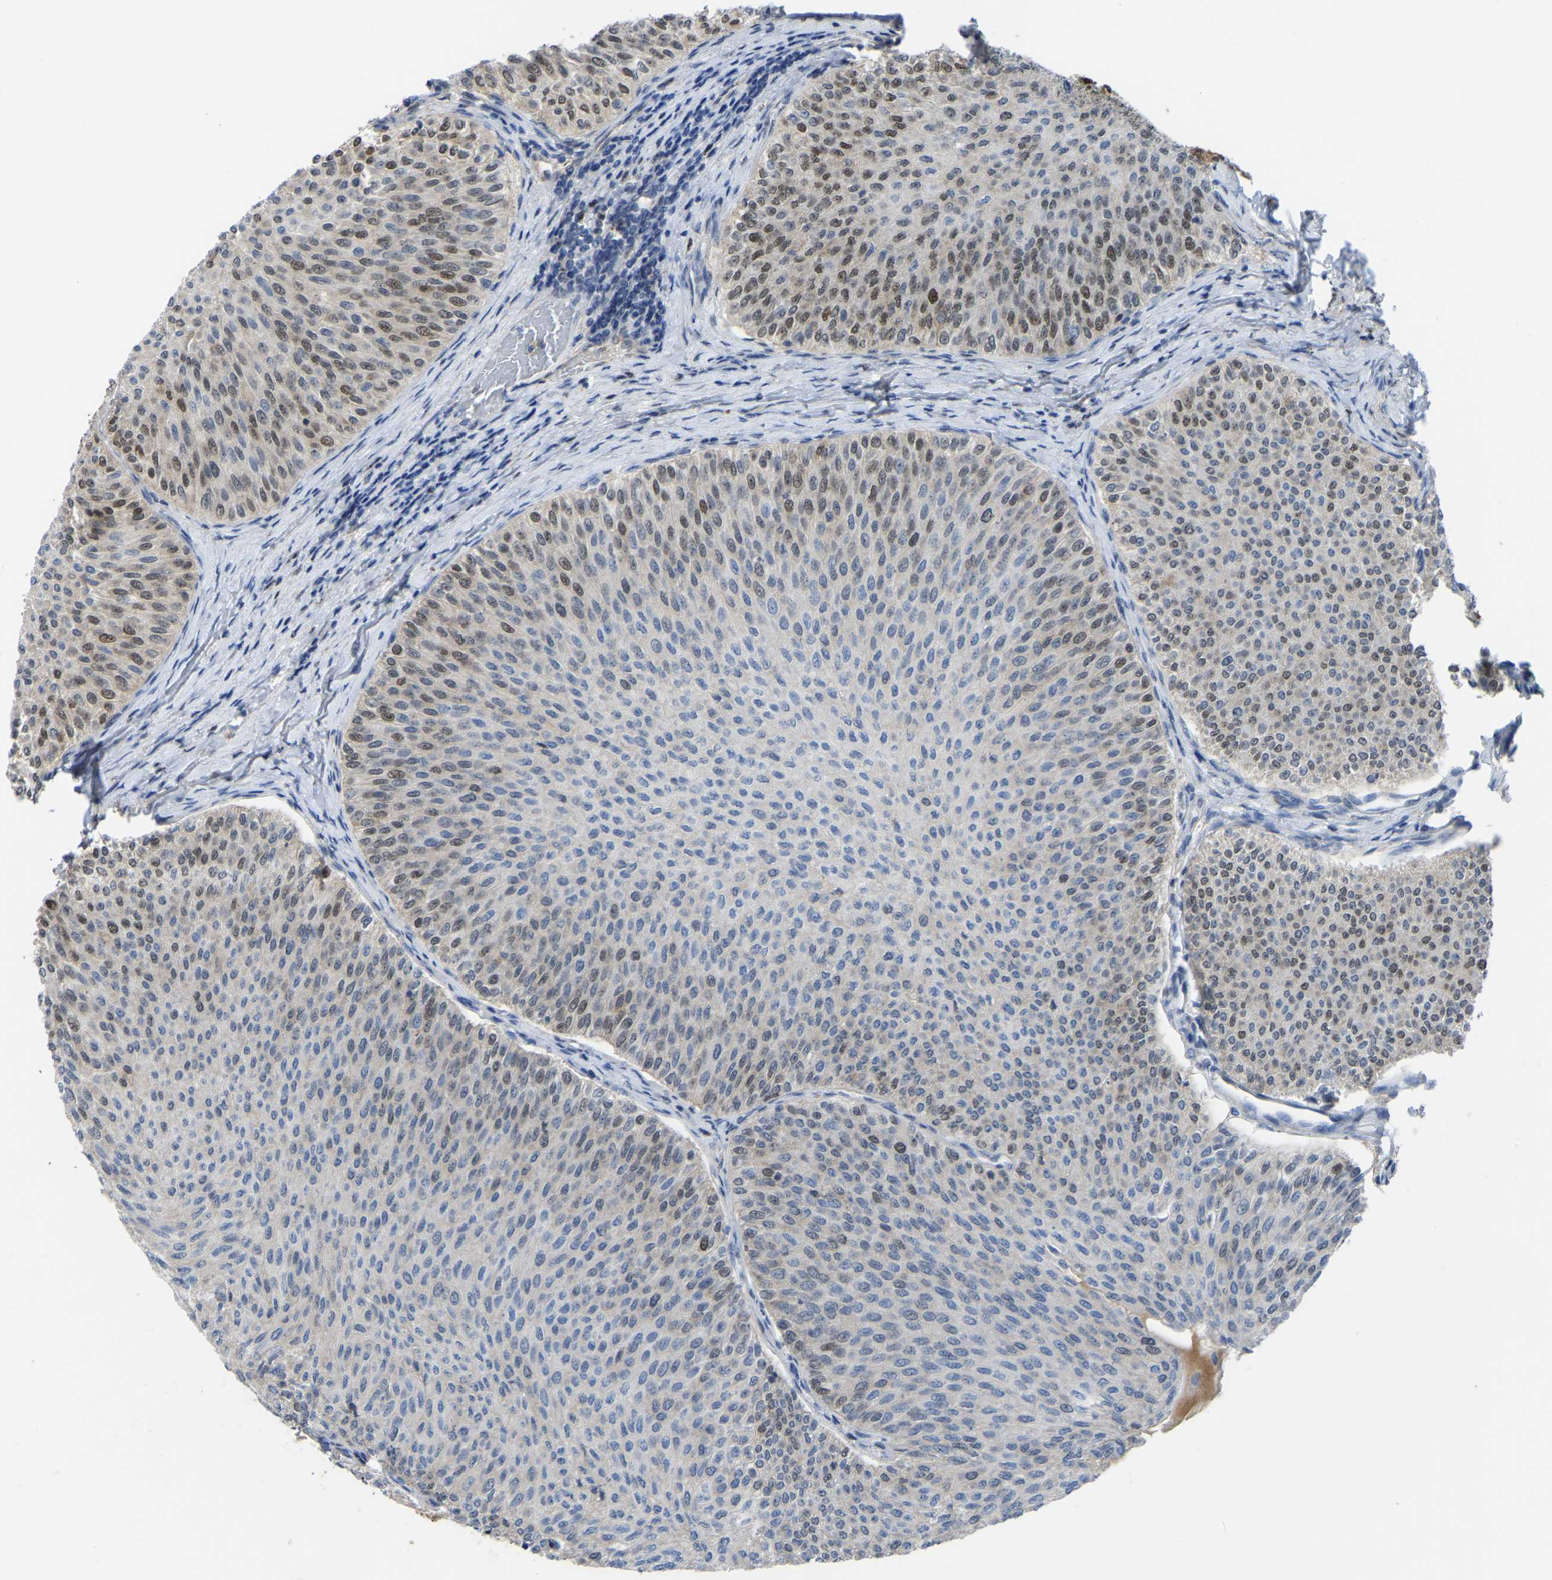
{"staining": {"intensity": "strong", "quantity": "<25%", "location": "nuclear"}, "tissue": "urothelial cancer", "cell_type": "Tumor cells", "image_type": "cancer", "snomed": [{"axis": "morphology", "description": "Urothelial carcinoma, Low grade"}, {"axis": "topography", "description": "Urinary bladder"}], "caption": "Protein staining shows strong nuclear positivity in about <25% of tumor cells in urothelial cancer.", "gene": "KLRG2", "patient": {"sex": "male", "age": 78}}